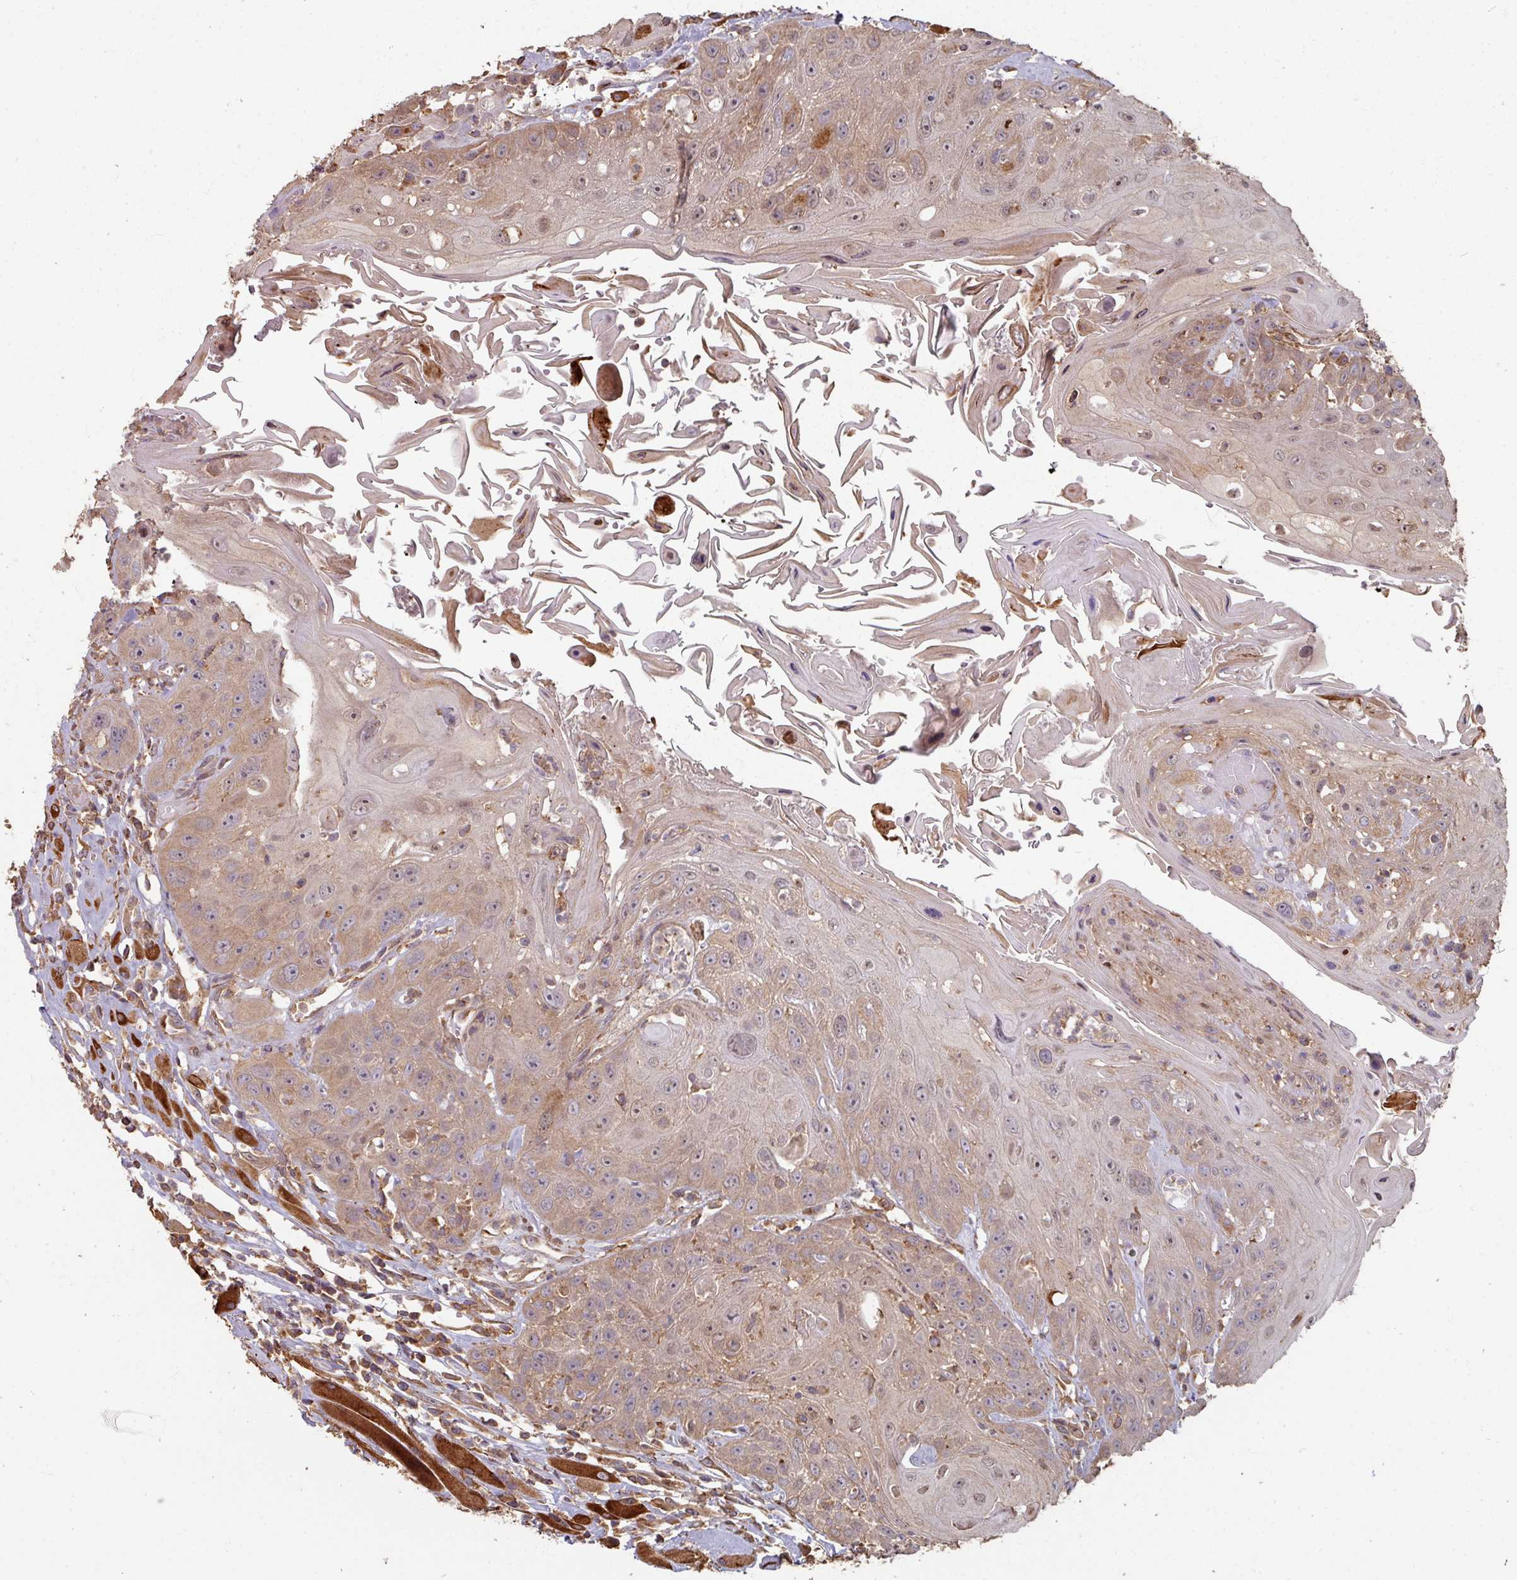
{"staining": {"intensity": "weak", "quantity": ">75%", "location": "cytoplasmic/membranous"}, "tissue": "head and neck cancer", "cell_type": "Tumor cells", "image_type": "cancer", "snomed": [{"axis": "morphology", "description": "Squamous cell carcinoma, NOS"}, {"axis": "topography", "description": "Head-Neck"}], "caption": "Head and neck squamous cell carcinoma was stained to show a protein in brown. There is low levels of weak cytoplasmic/membranous staining in approximately >75% of tumor cells.", "gene": "CCDC68", "patient": {"sex": "female", "age": 59}}